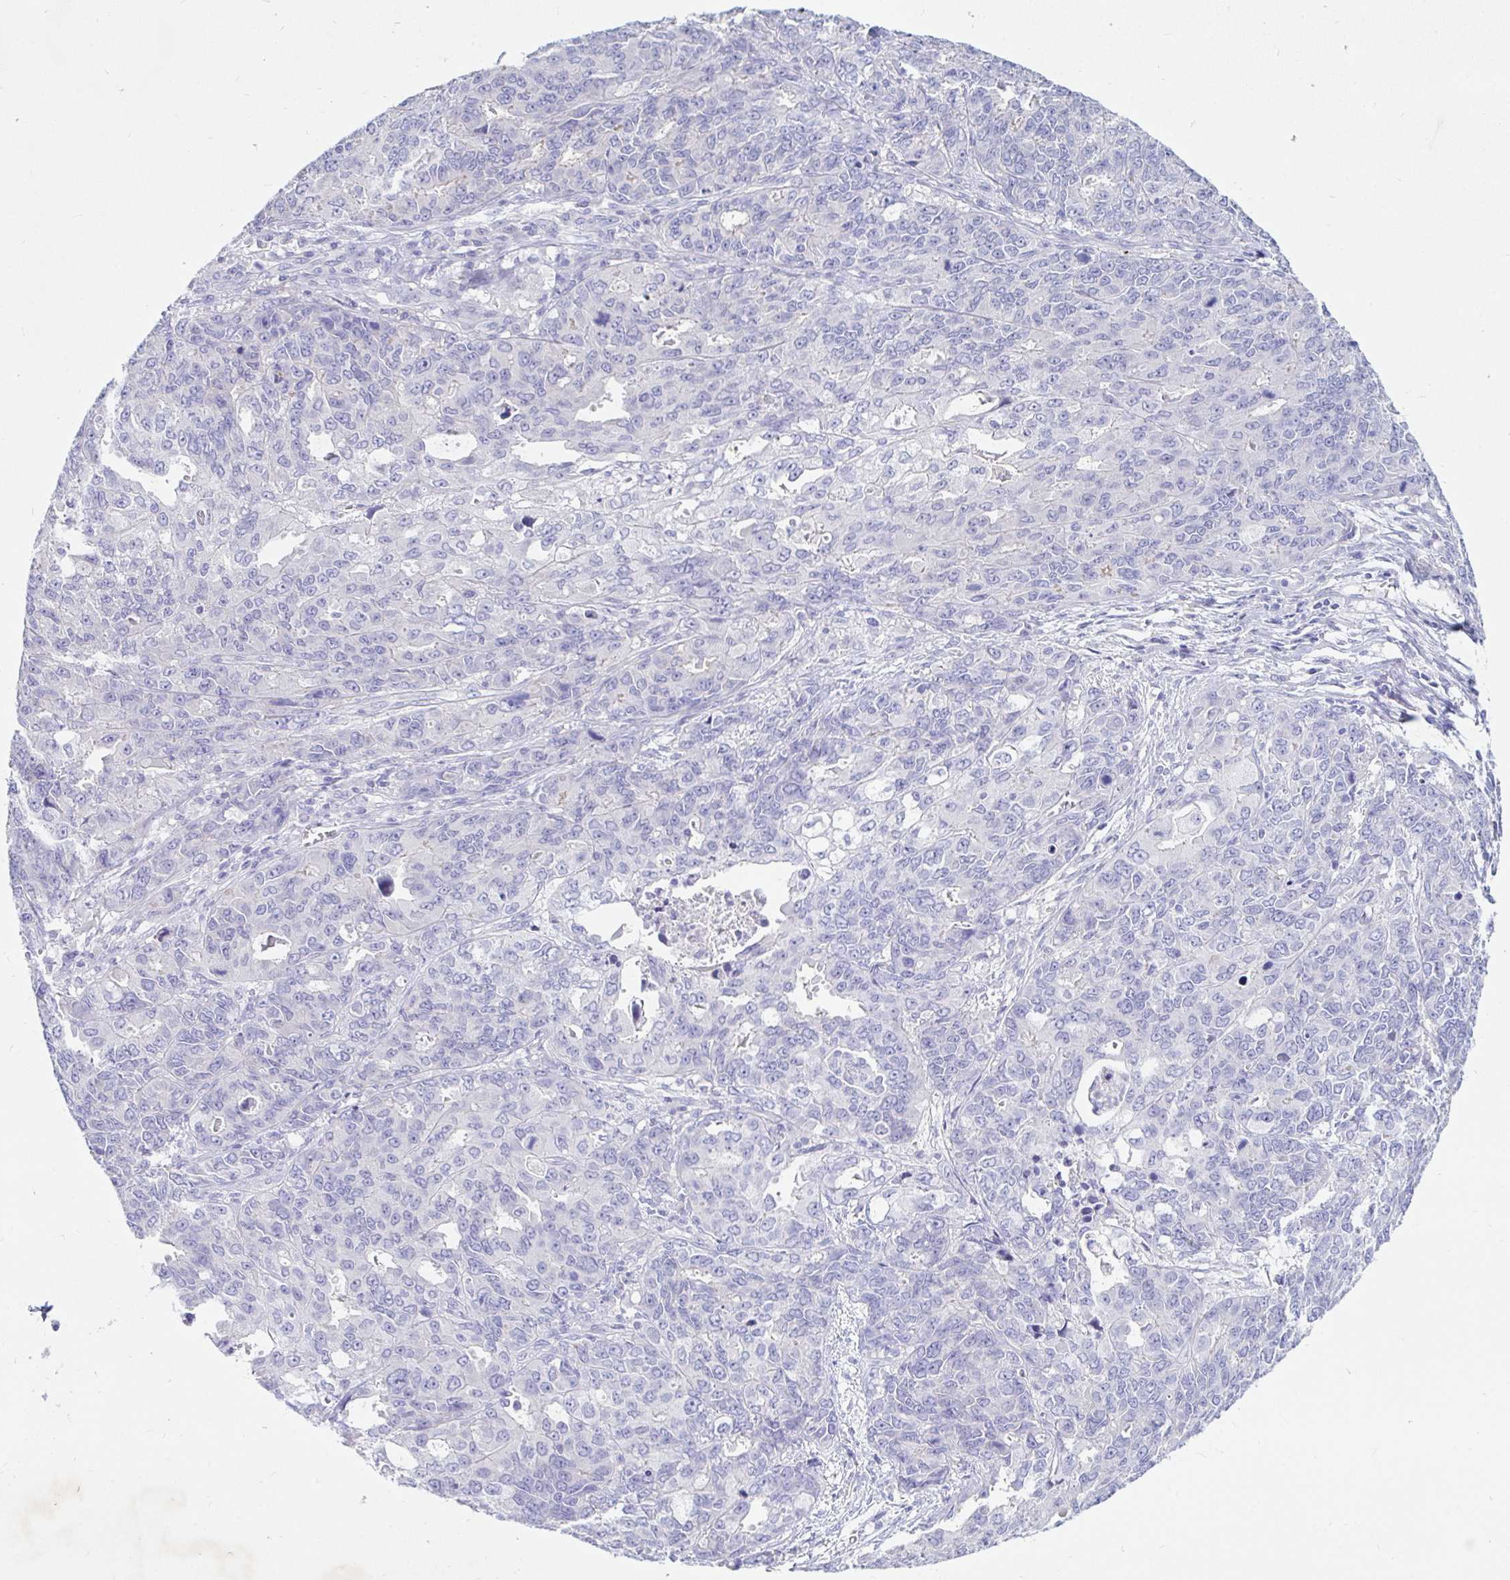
{"staining": {"intensity": "negative", "quantity": "none", "location": "none"}, "tissue": "endometrial cancer", "cell_type": "Tumor cells", "image_type": "cancer", "snomed": [{"axis": "morphology", "description": "Adenocarcinoma, NOS"}, {"axis": "topography", "description": "Uterus"}], "caption": "Endometrial adenocarcinoma stained for a protein using immunohistochemistry (IHC) shows no staining tumor cells.", "gene": "NR2E1", "patient": {"sex": "female", "age": 79}}